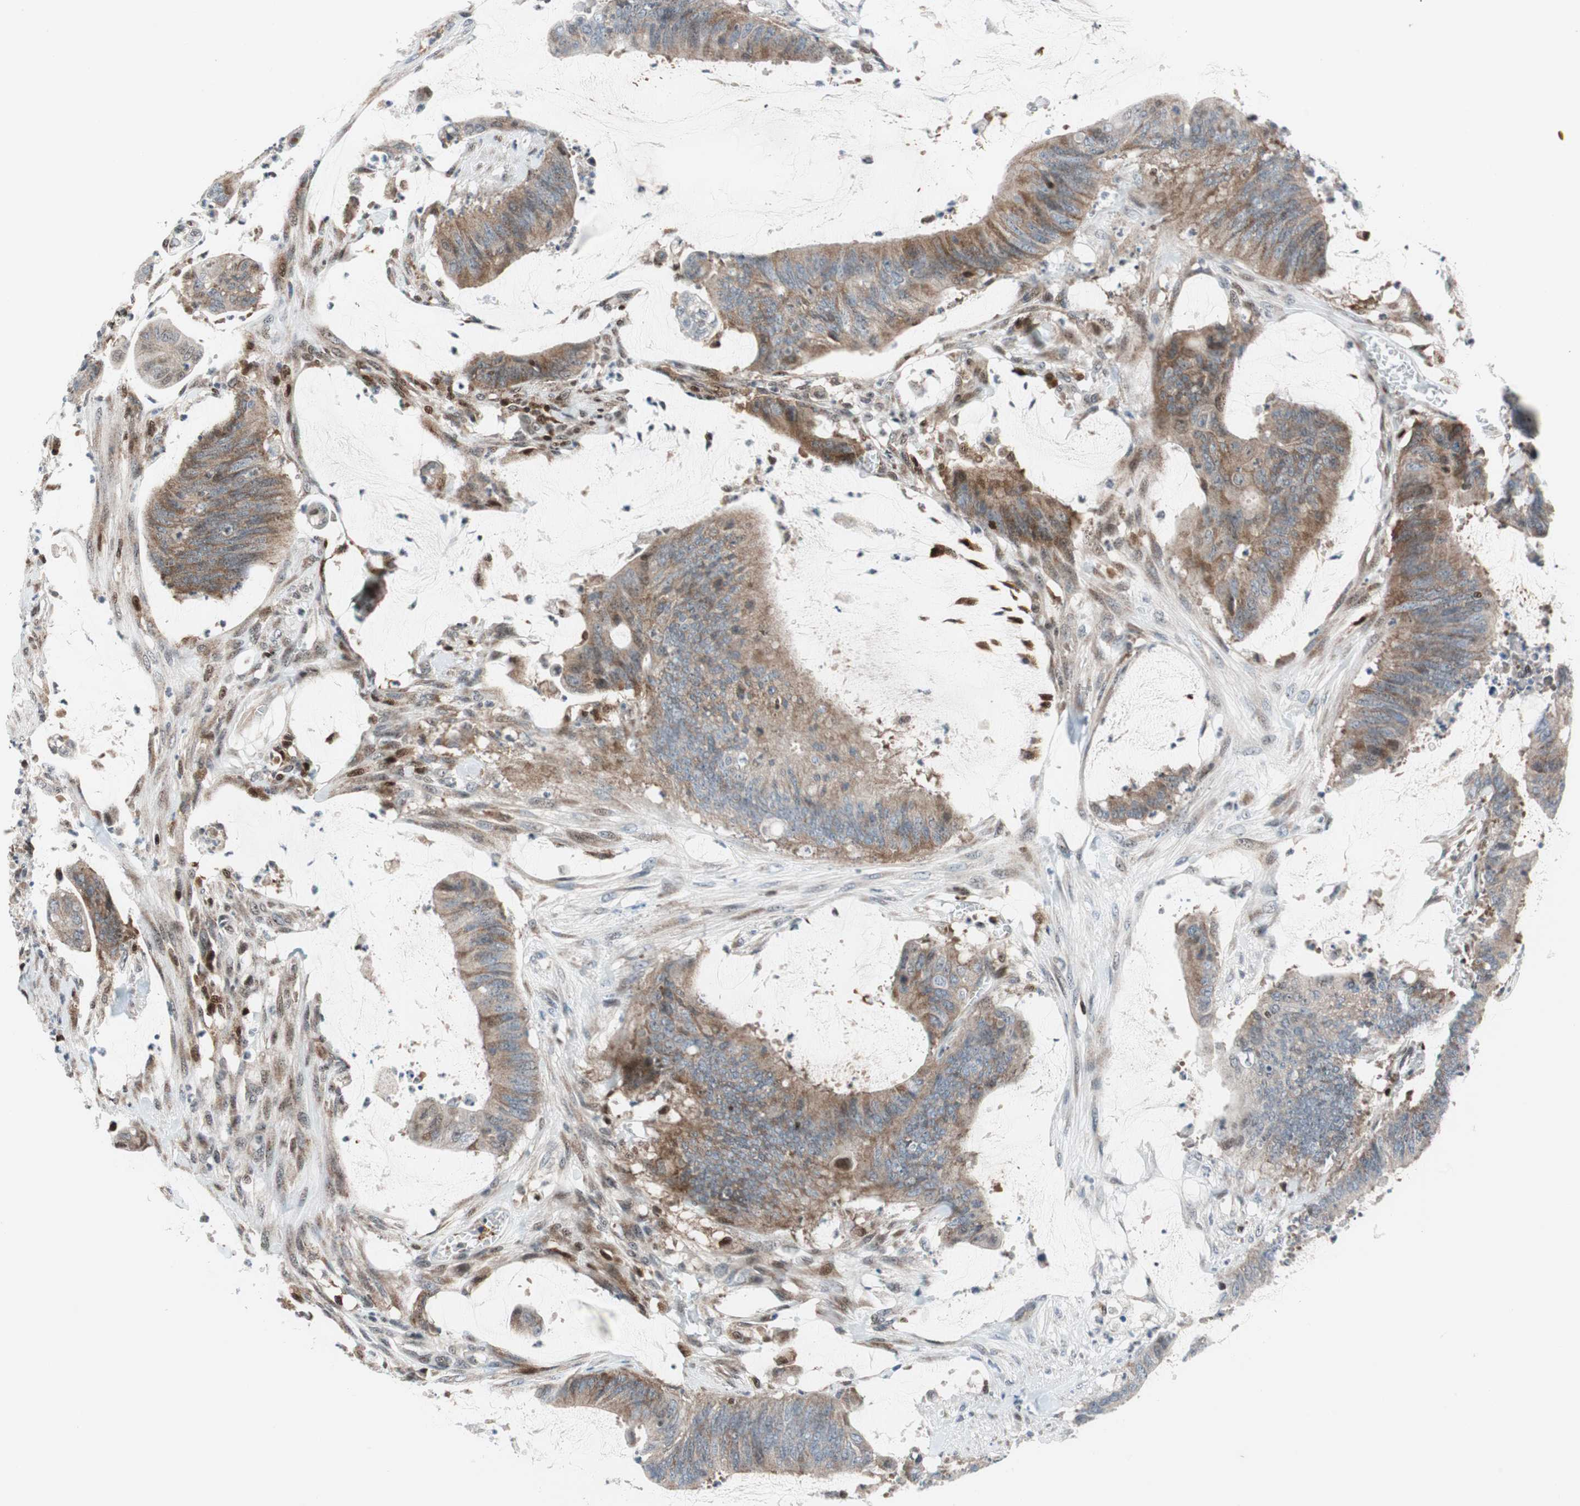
{"staining": {"intensity": "moderate", "quantity": ">75%", "location": "cytoplasmic/membranous"}, "tissue": "colorectal cancer", "cell_type": "Tumor cells", "image_type": "cancer", "snomed": [{"axis": "morphology", "description": "Adenocarcinoma, NOS"}, {"axis": "topography", "description": "Rectum"}], "caption": "A brown stain highlights moderate cytoplasmic/membranous positivity of a protein in colorectal cancer tumor cells.", "gene": "RGS10", "patient": {"sex": "female", "age": 66}}